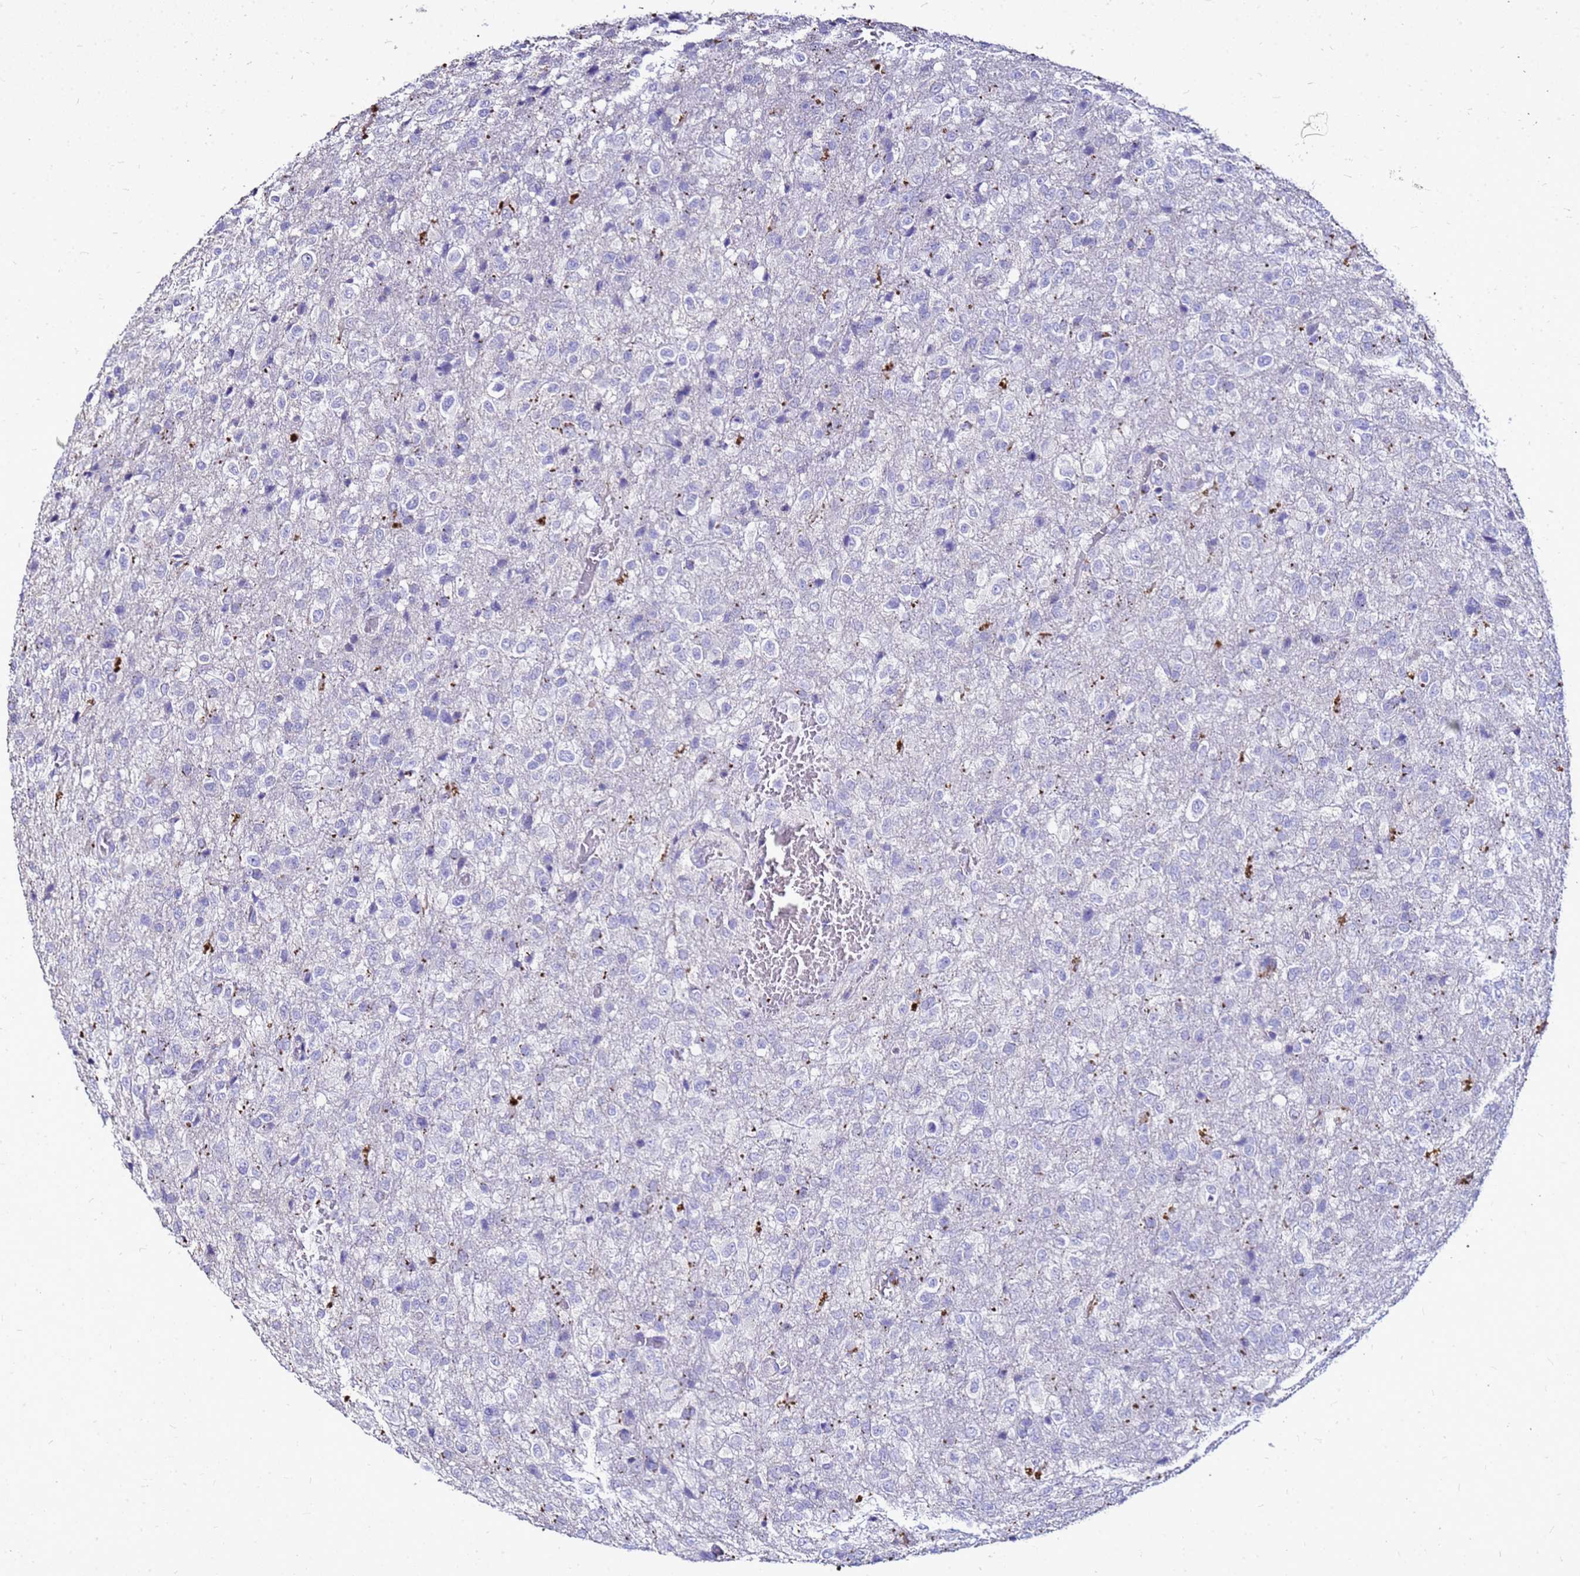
{"staining": {"intensity": "negative", "quantity": "none", "location": "none"}, "tissue": "glioma", "cell_type": "Tumor cells", "image_type": "cancer", "snomed": [{"axis": "morphology", "description": "Glioma, malignant, High grade"}, {"axis": "topography", "description": "Brain"}], "caption": "There is no significant expression in tumor cells of malignant glioma (high-grade).", "gene": "S100A2", "patient": {"sex": "female", "age": 74}}